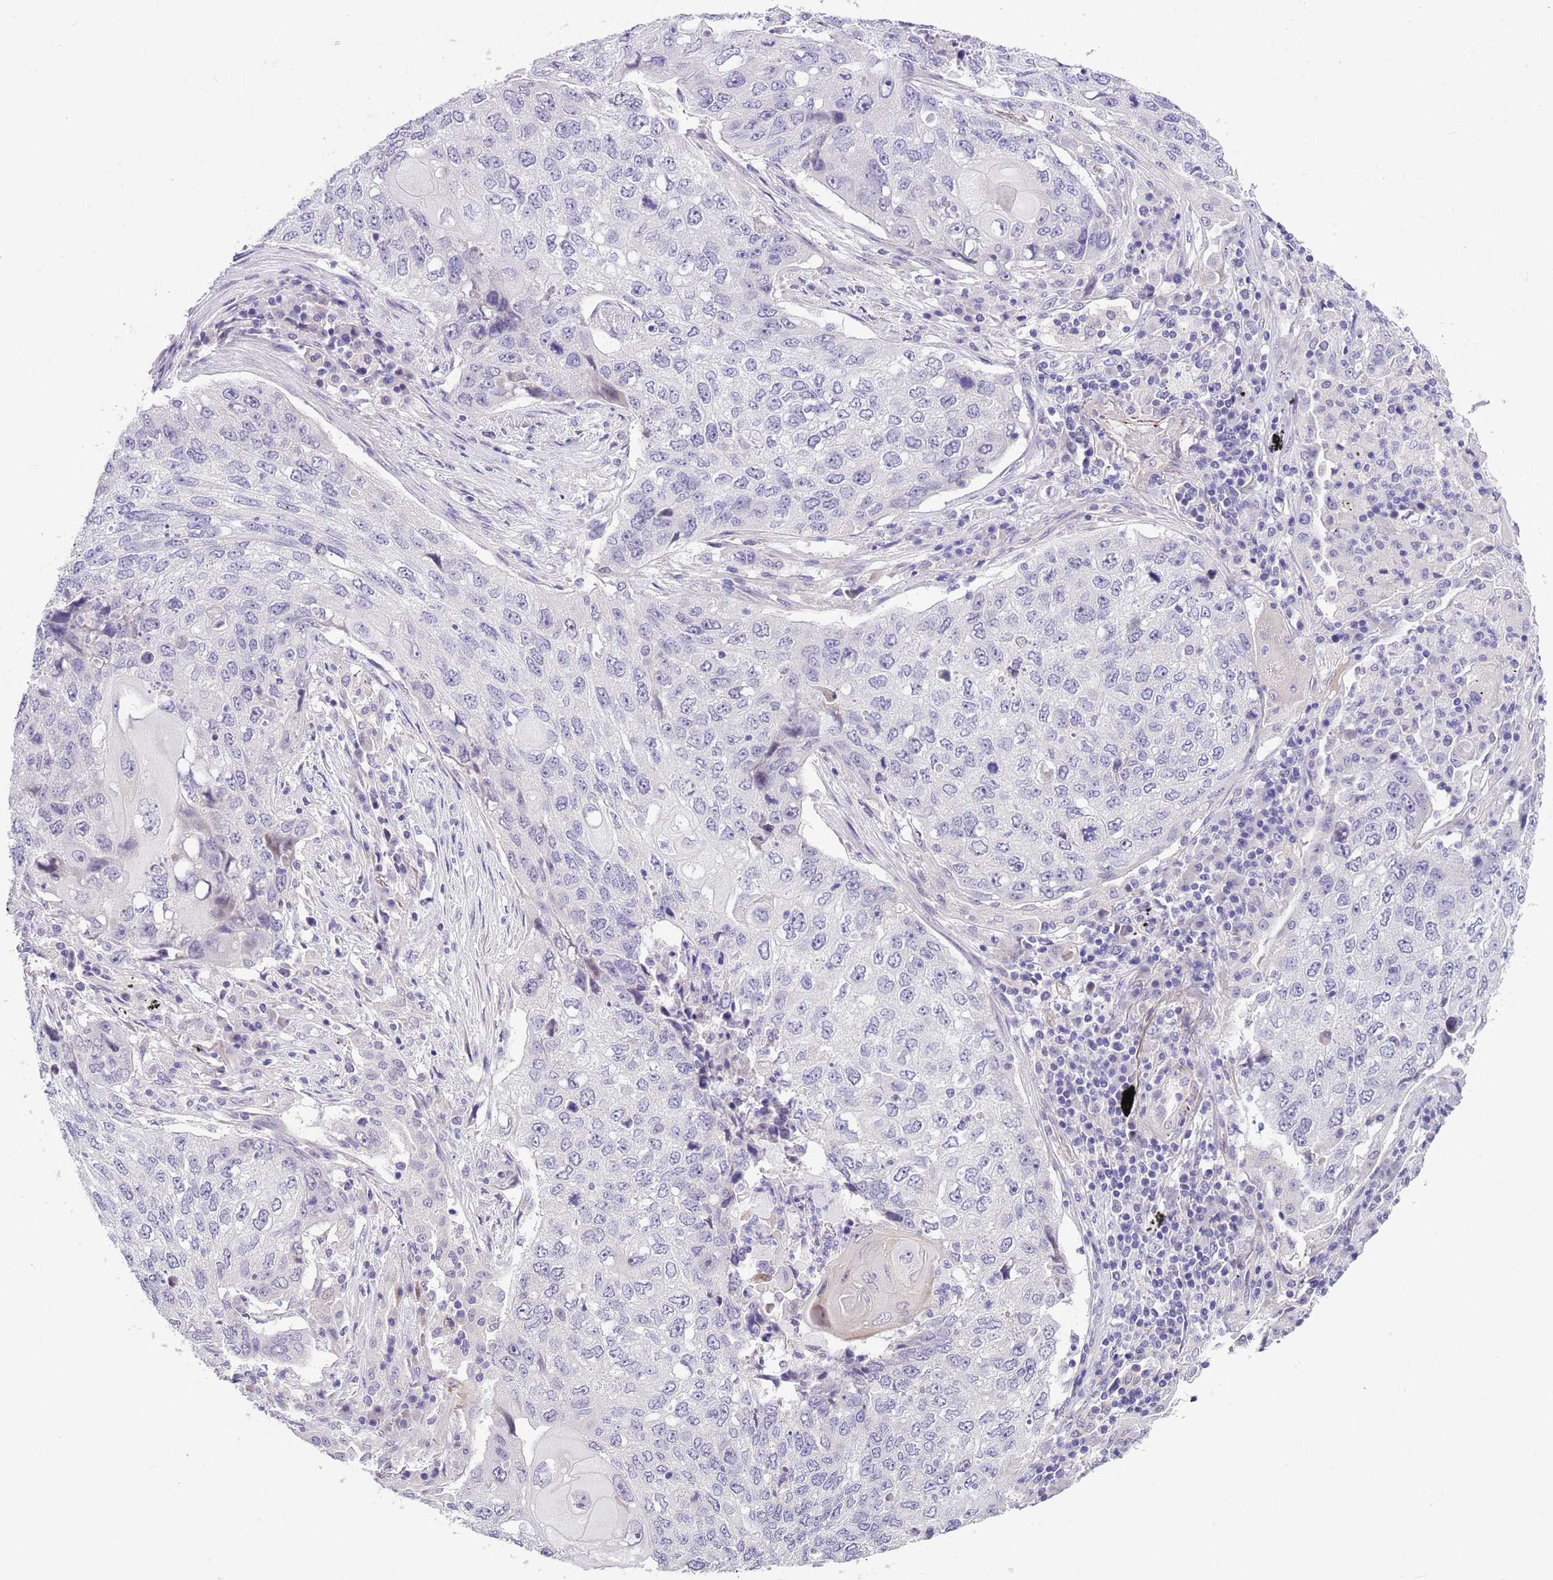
{"staining": {"intensity": "negative", "quantity": "none", "location": "none"}, "tissue": "lung cancer", "cell_type": "Tumor cells", "image_type": "cancer", "snomed": [{"axis": "morphology", "description": "Squamous cell carcinoma, NOS"}, {"axis": "topography", "description": "Lung"}], "caption": "Tumor cells are negative for protein expression in human lung cancer (squamous cell carcinoma).", "gene": "NET1", "patient": {"sex": "female", "age": 63}}